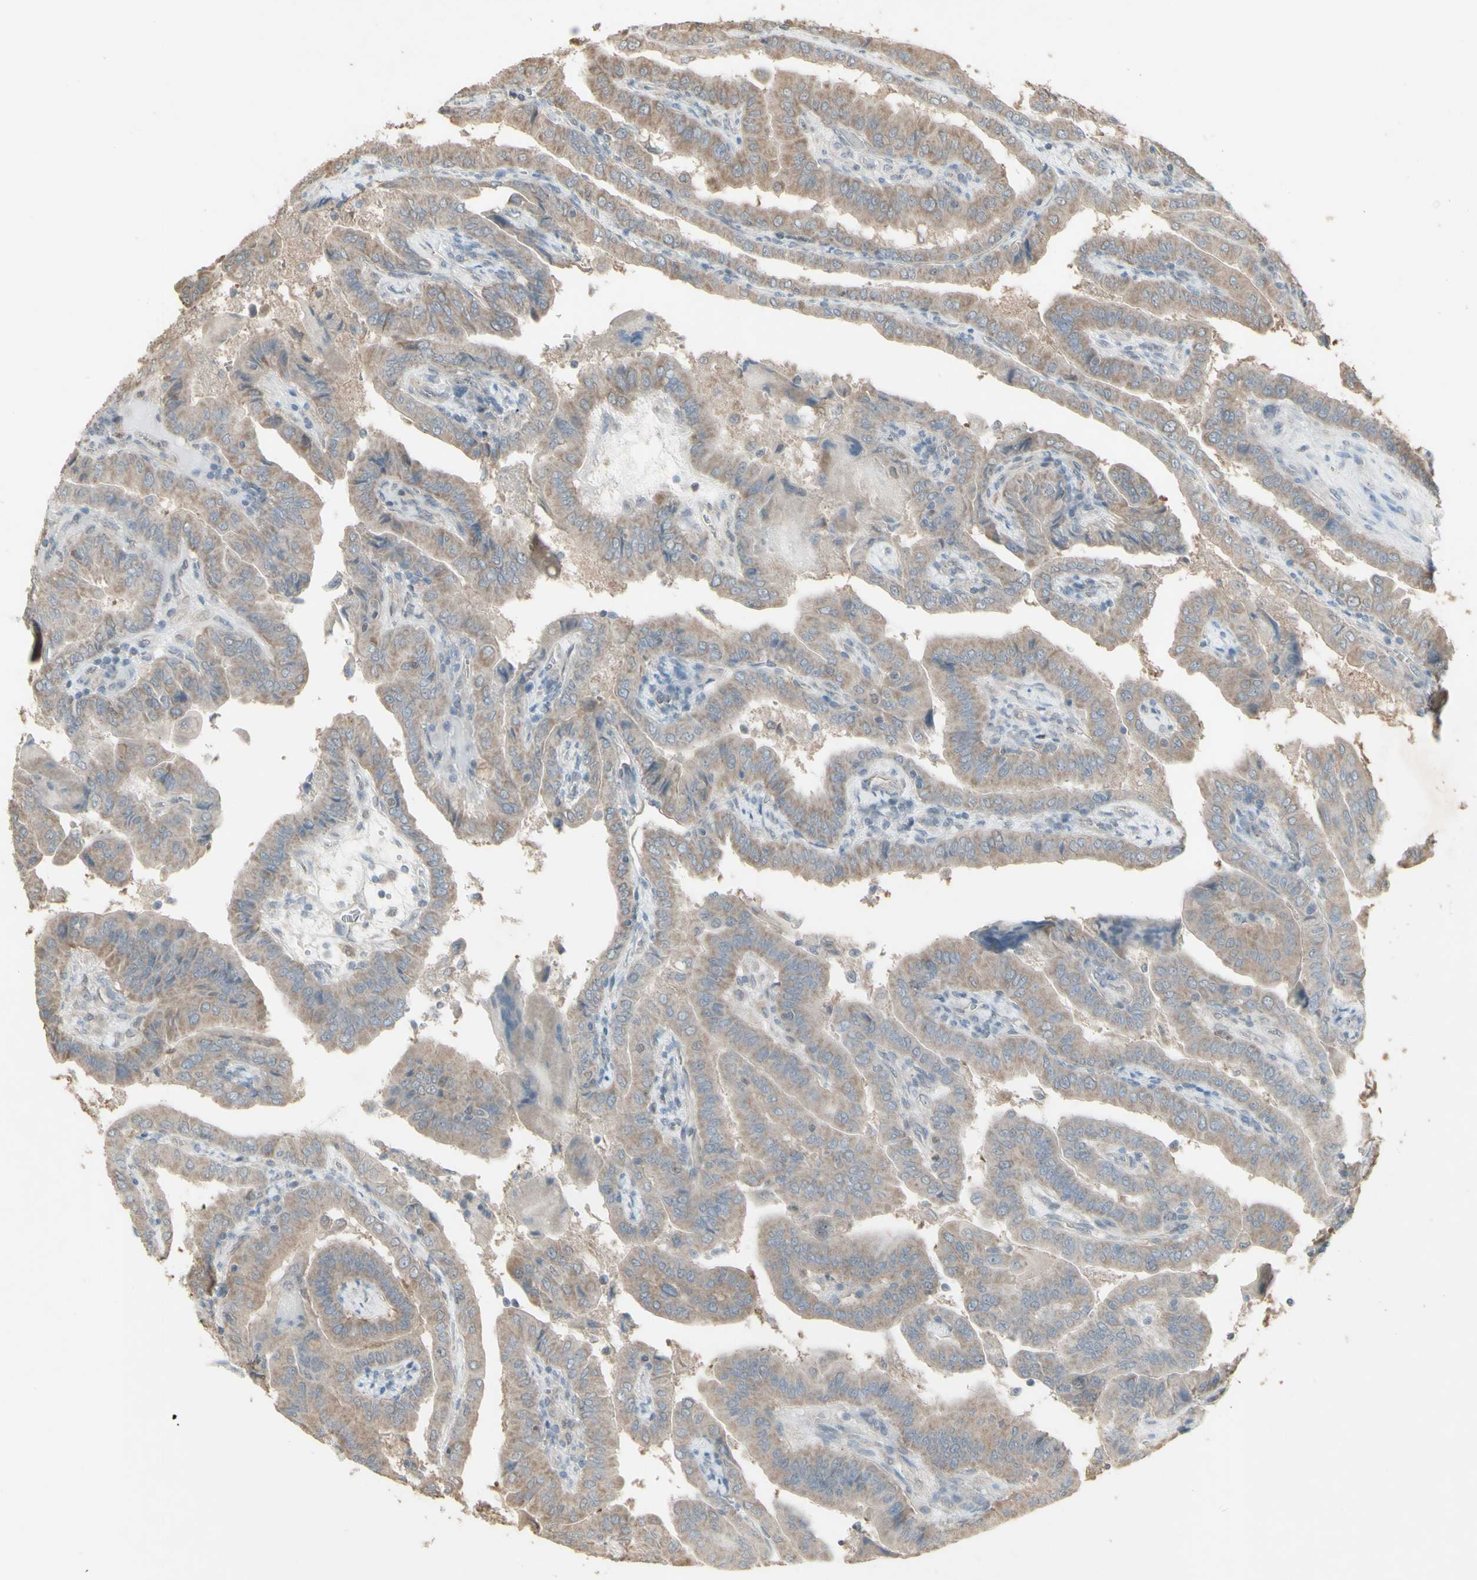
{"staining": {"intensity": "weak", "quantity": ">75%", "location": "cytoplasmic/membranous"}, "tissue": "thyroid cancer", "cell_type": "Tumor cells", "image_type": "cancer", "snomed": [{"axis": "morphology", "description": "Papillary adenocarcinoma, NOS"}, {"axis": "topography", "description": "Thyroid gland"}], "caption": "The photomicrograph exhibits staining of thyroid cancer, revealing weak cytoplasmic/membranous protein positivity (brown color) within tumor cells.", "gene": "FXYD3", "patient": {"sex": "male", "age": 33}}